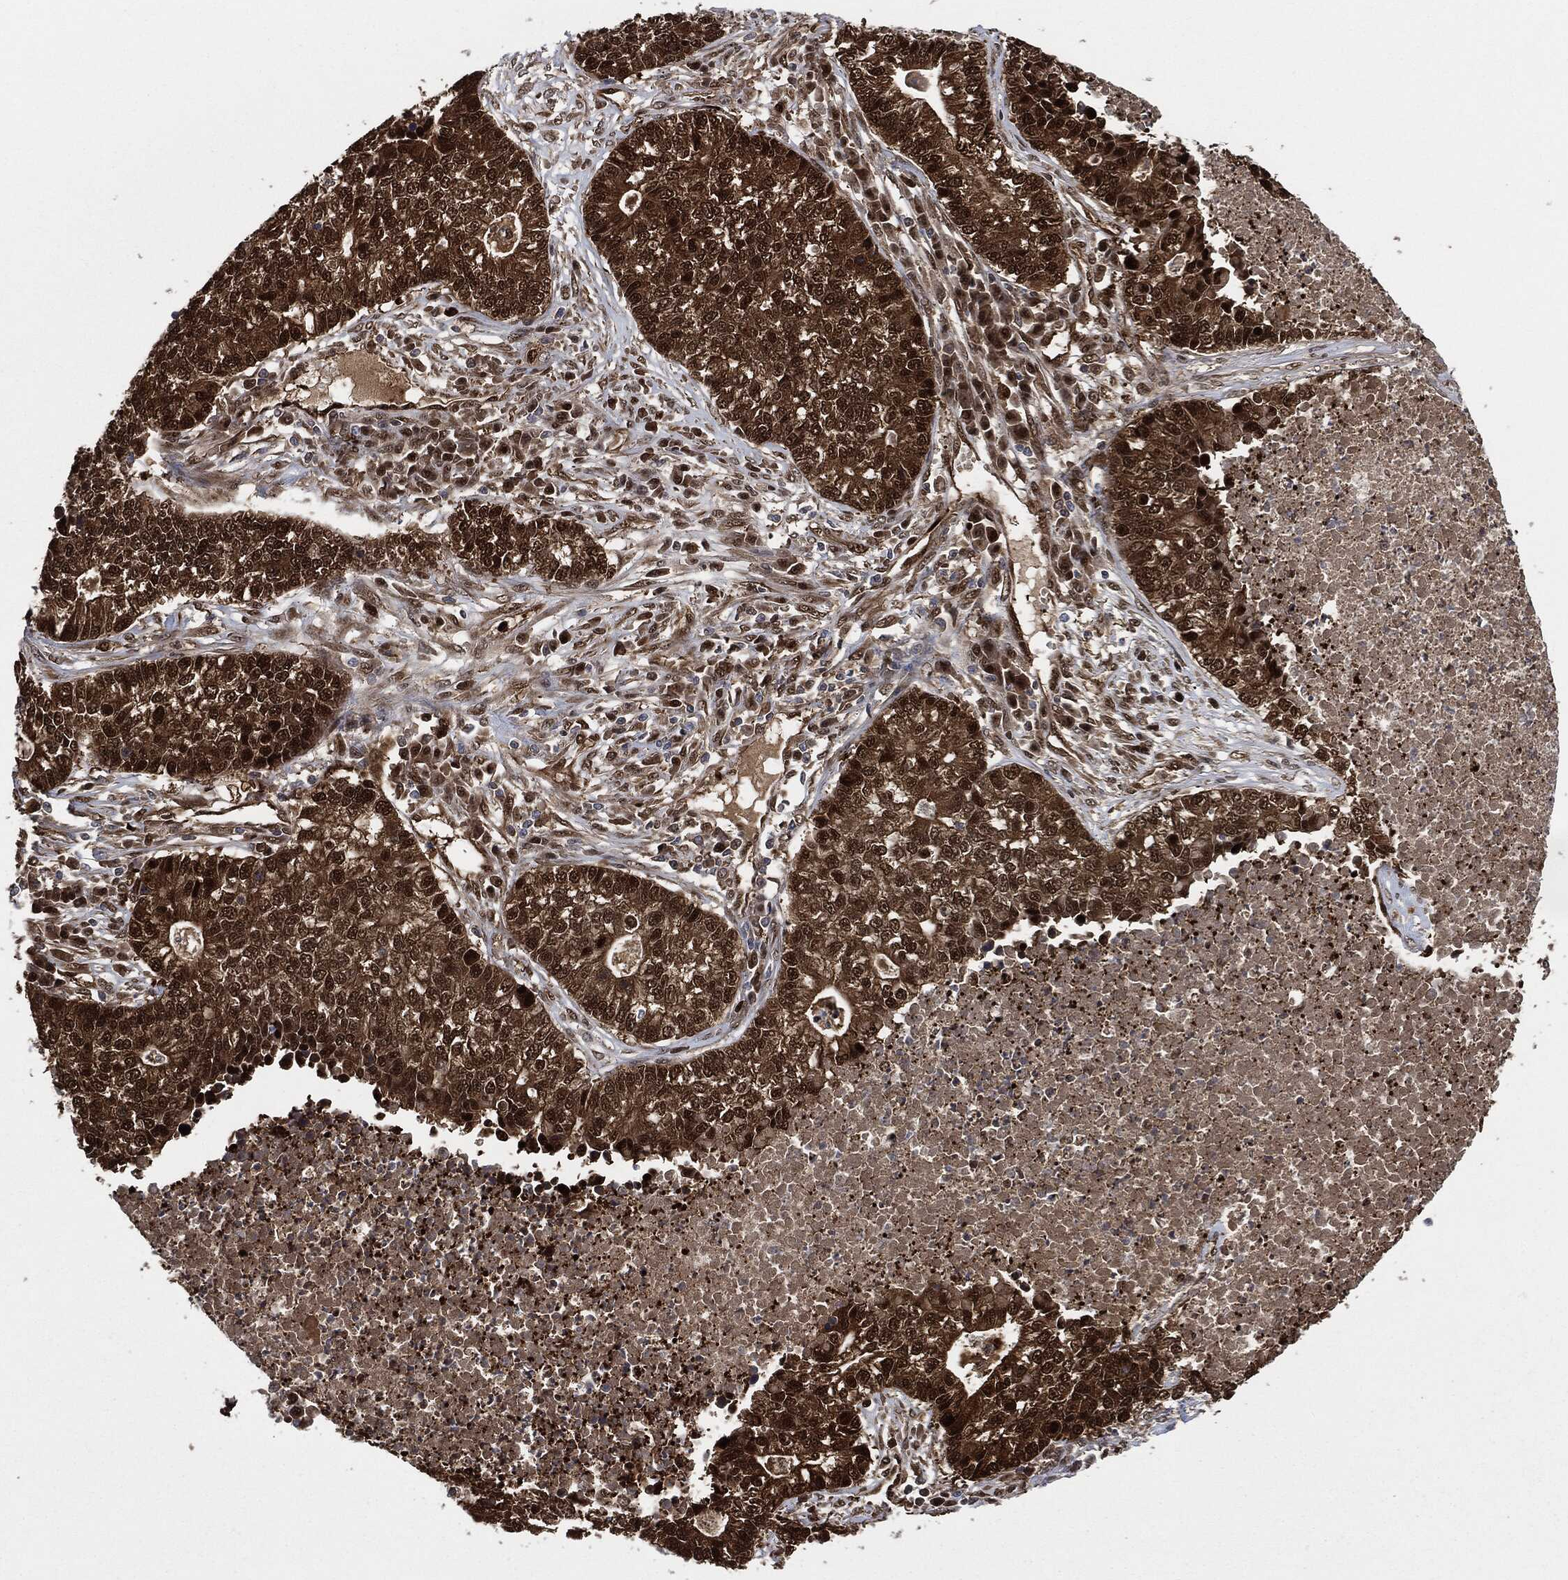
{"staining": {"intensity": "strong", "quantity": "25%-75%", "location": "cytoplasmic/membranous,nuclear"}, "tissue": "lung cancer", "cell_type": "Tumor cells", "image_type": "cancer", "snomed": [{"axis": "morphology", "description": "Adenocarcinoma, NOS"}, {"axis": "topography", "description": "Lung"}], "caption": "Tumor cells display strong cytoplasmic/membranous and nuclear staining in approximately 25%-75% of cells in lung cancer (adenocarcinoma).", "gene": "DCTN1", "patient": {"sex": "male", "age": 57}}